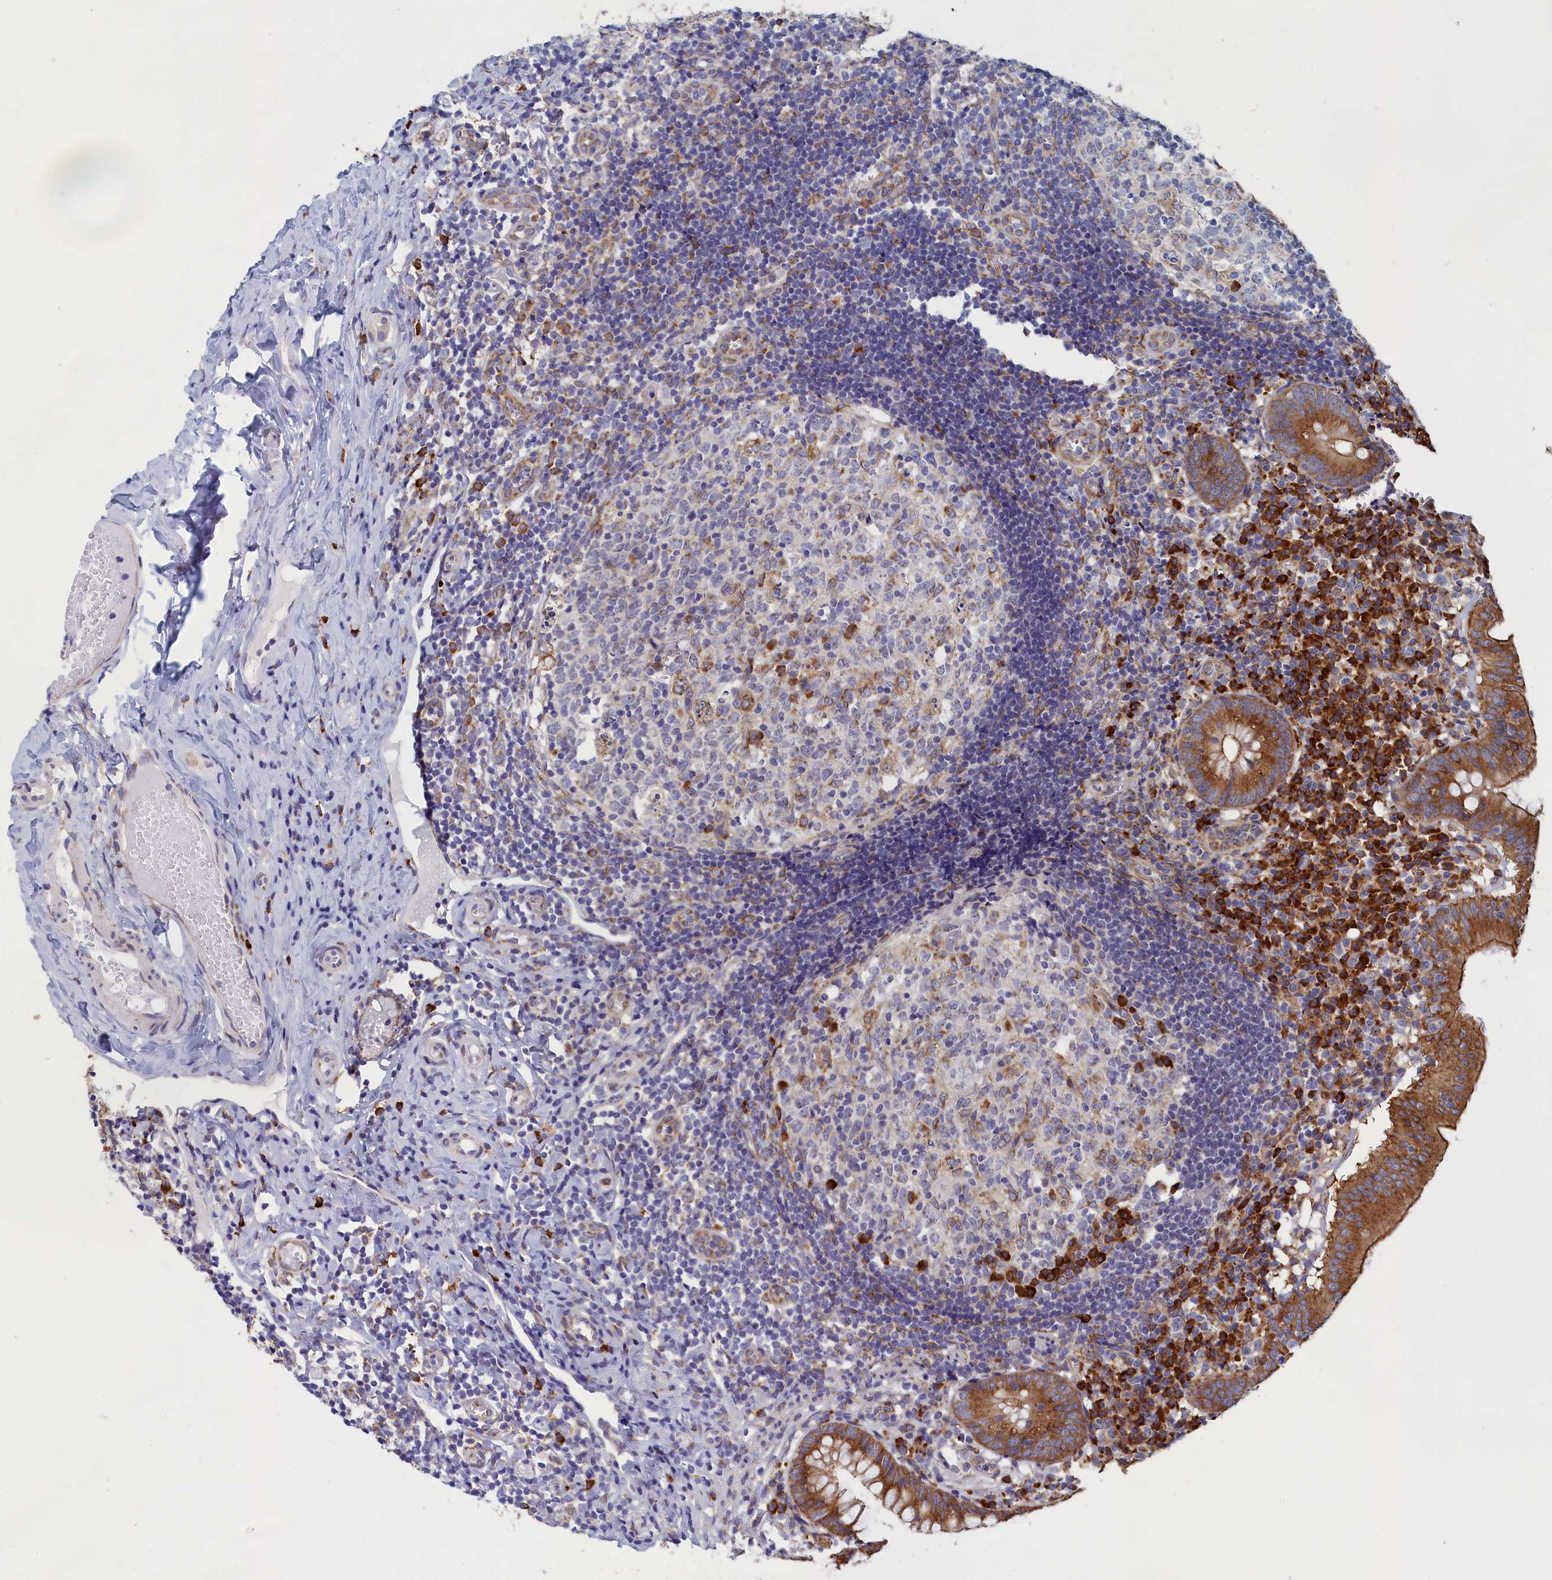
{"staining": {"intensity": "moderate", "quantity": ">75%", "location": "cytoplasmic/membranous"}, "tissue": "appendix", "cell_type": "Glandular cells", "image_type": "normal", "snomed": [{"axis": "morphology", "description": "Normal tissue, NOS"}, {"axis": "topography", "description": "Appendix"}], "caption": "Immunohistochemical staining of unremarkable appendix shows medium levels of moderate cytoplasmic/membranous positivity in about >75% of glandular cells.", "gene": "CCDC68", "patient": {"sex": "male", "age": 8}}